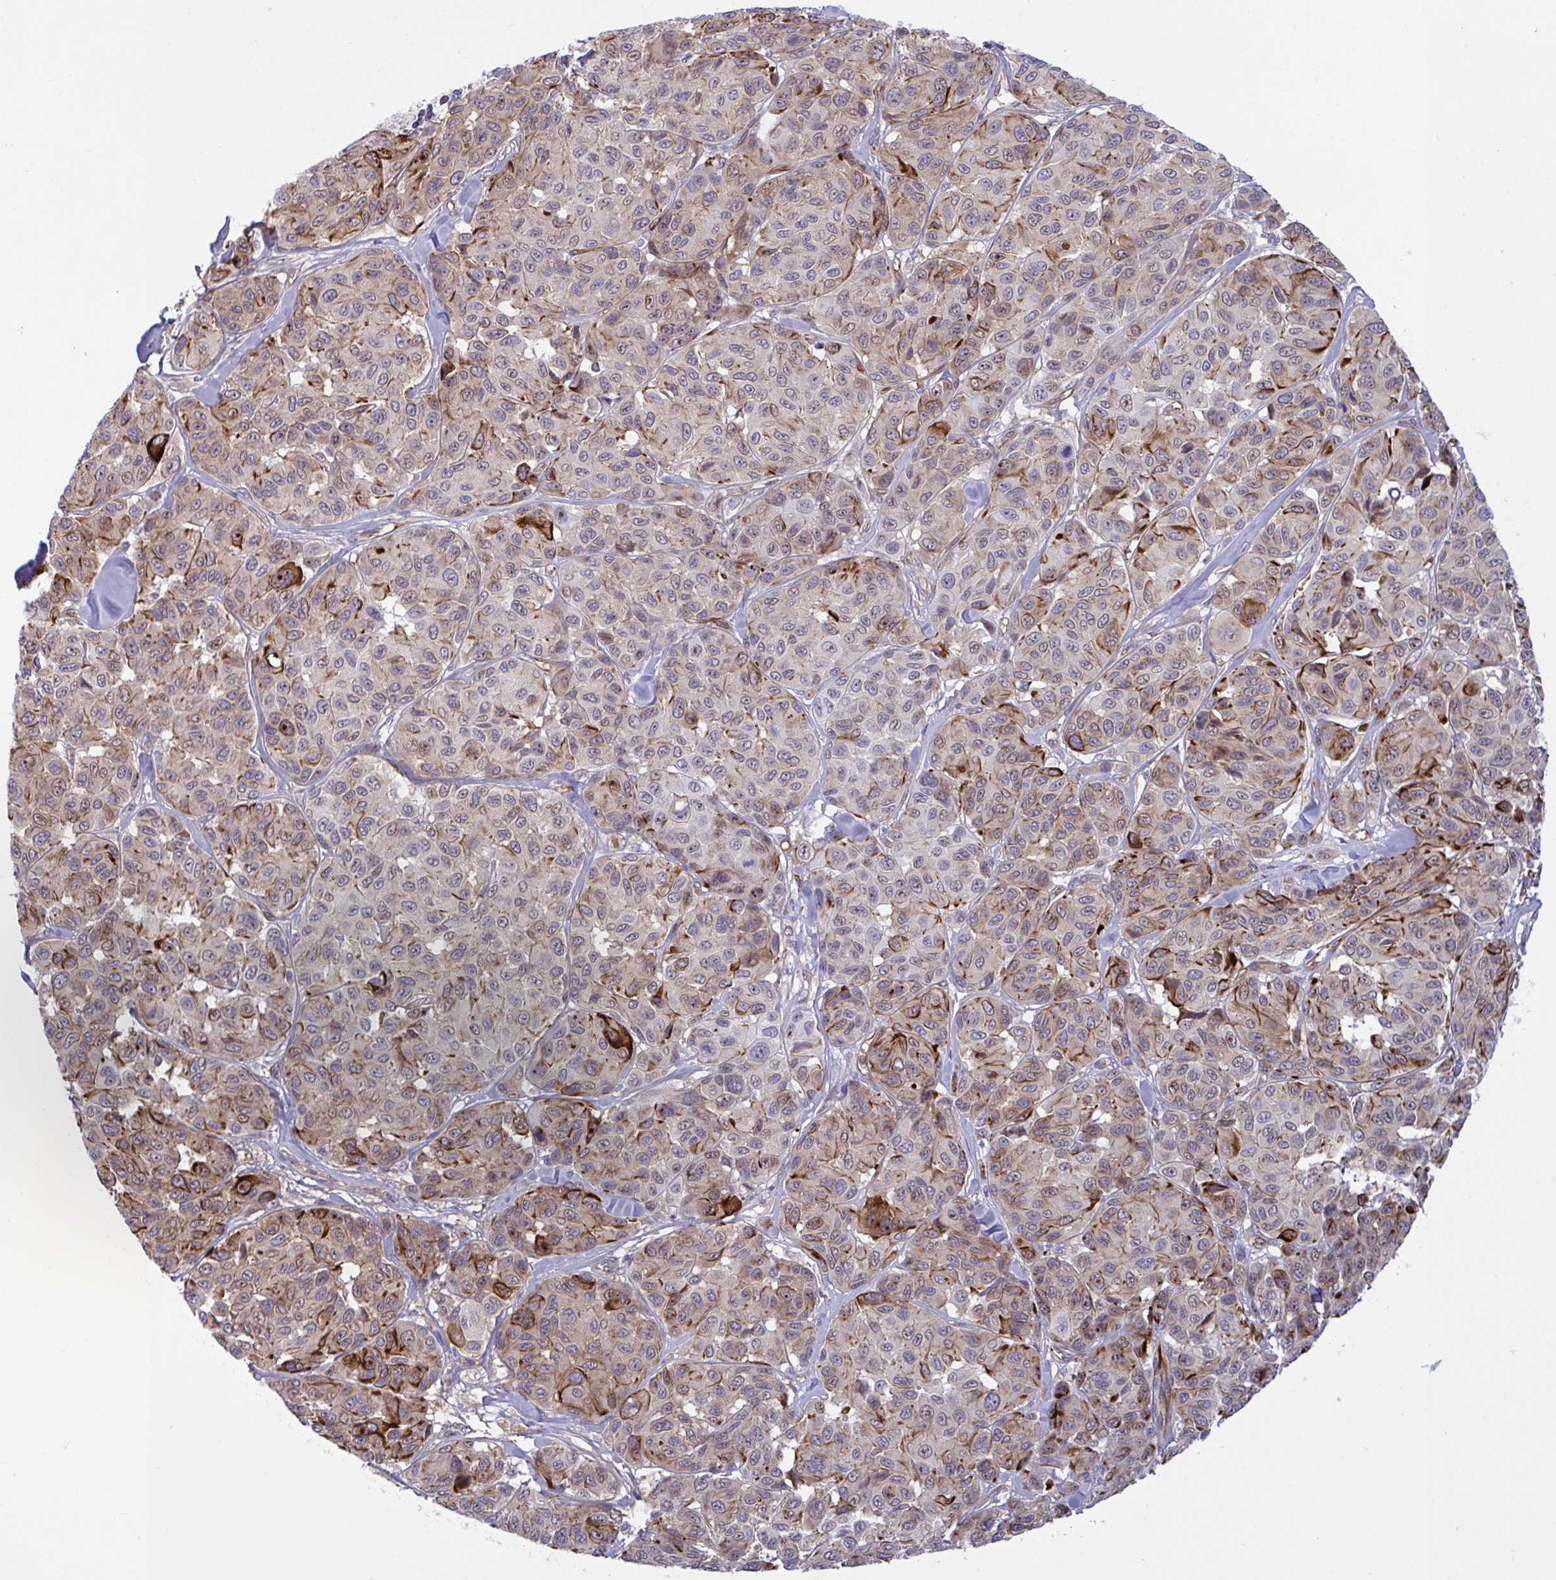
{"staining": {"intensity": "moderate", "quantity": ">75%", "location": "cytoplasmic/membranous"}, "tissue": "melanoma", "cell_type": "Tumor cells", "image_type": "cancer", "snomed": [{"axis": "morphology", "description": "Malignant melanoma, NOS"}, {"axis": "topography", "description": "Skin"}], "caption": "Melanoma tissue shows moderate cytoplasmic/membranous positivity in approximately >75% of tumor cells, visualized by immunohistochemistry.", "gene": "PRRT4", "patient": {"sex": "female", "age": 66}}